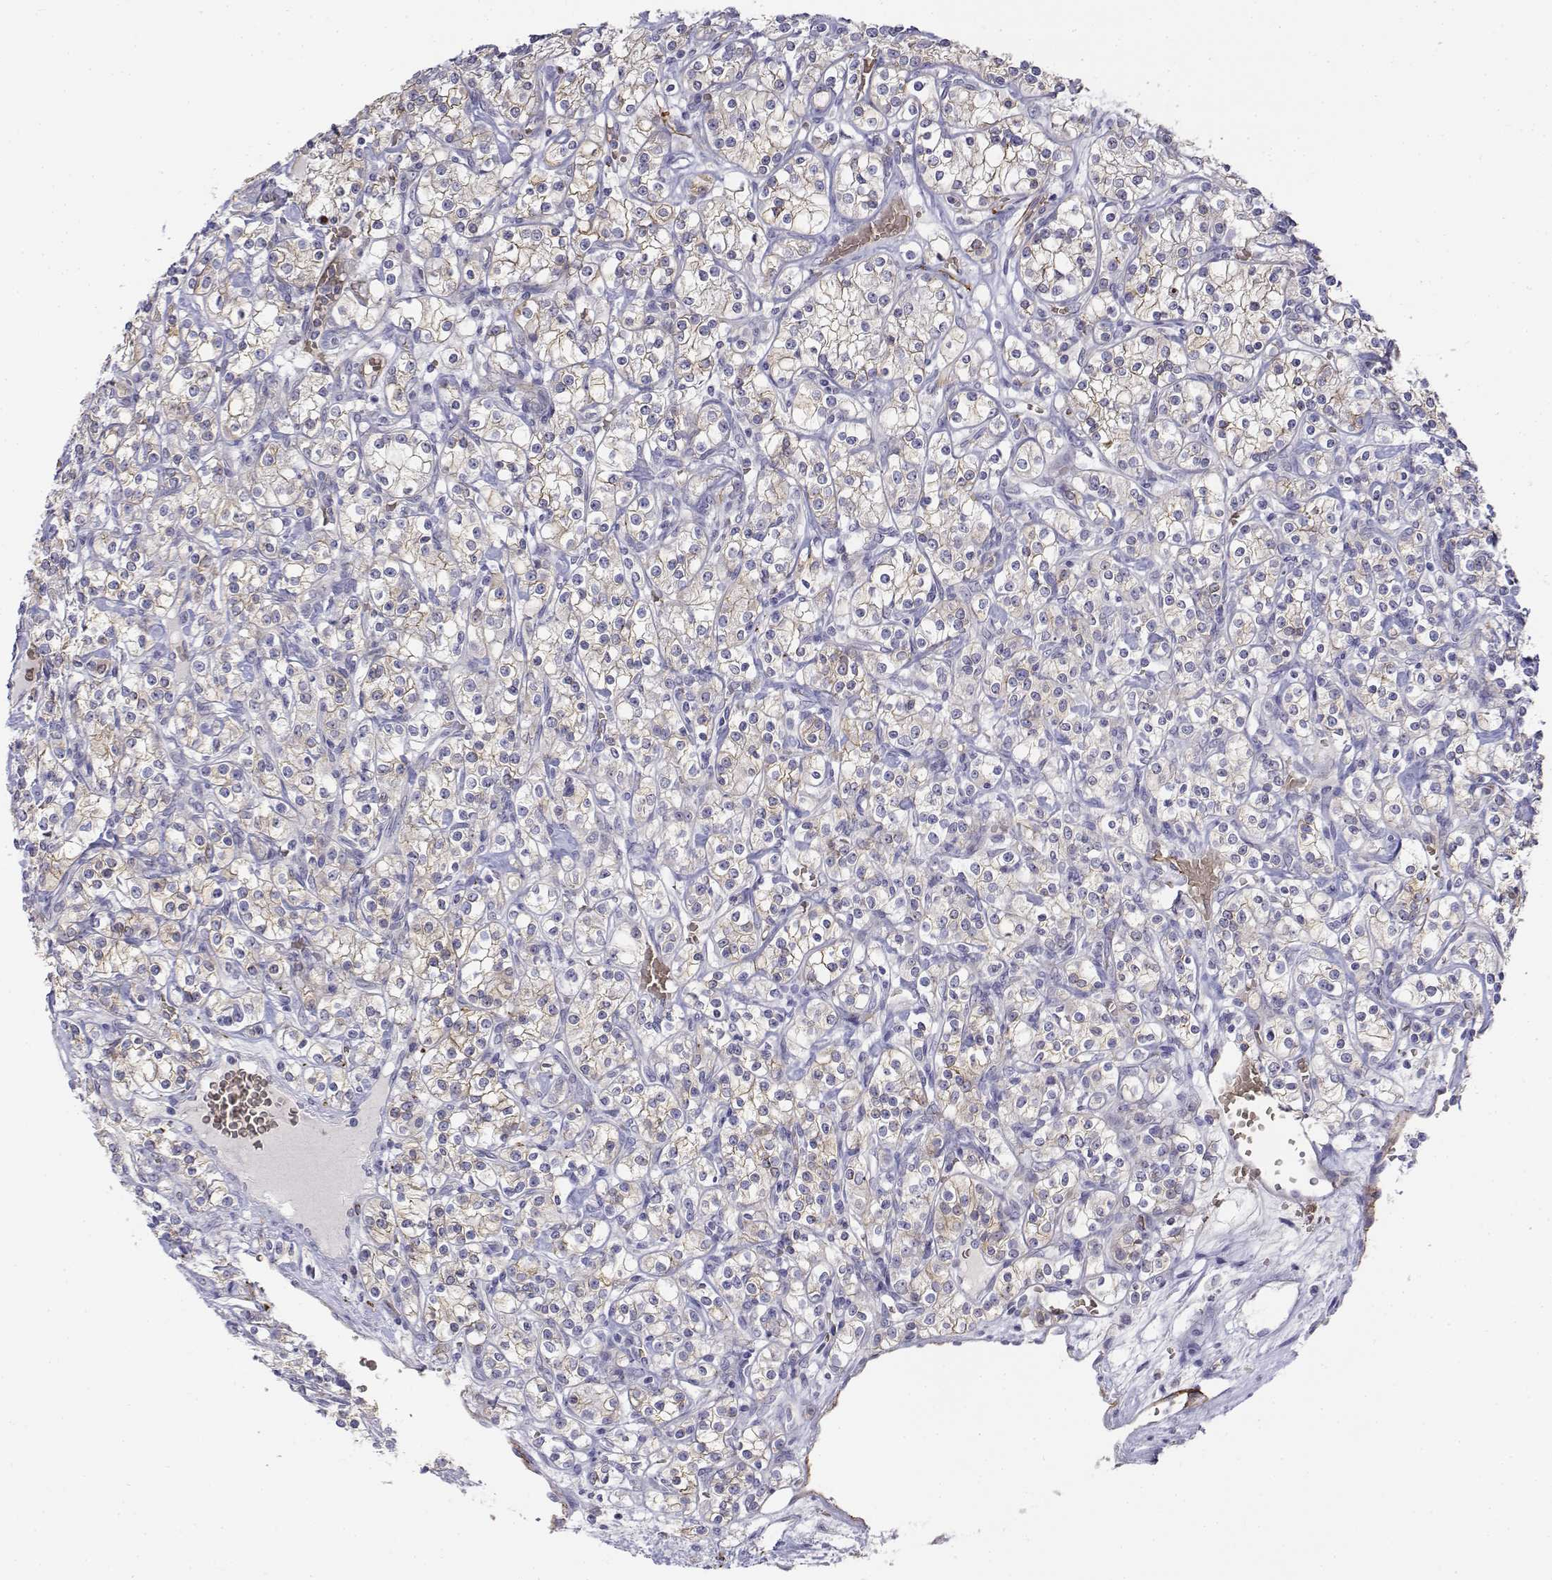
{"staining": {"intensity": "negative", "quantity": "none", "location": "none"}, "tissue": "renal cancer", "cell_type": "Tumor cells", "image_type": "cancer", "snomed": [{"axis": "morphology", "description": "Adenocarcinoma, NOS"}, {"axis": "topography", "description": "Kidney"}], "caption": "Renal cancer was stained to show a protein in brown. There is no significant expression in tumor cells. Nuclei are stained in blue.", "gene": "CADM1", "patient": {"sex": "male", "age": 77}}